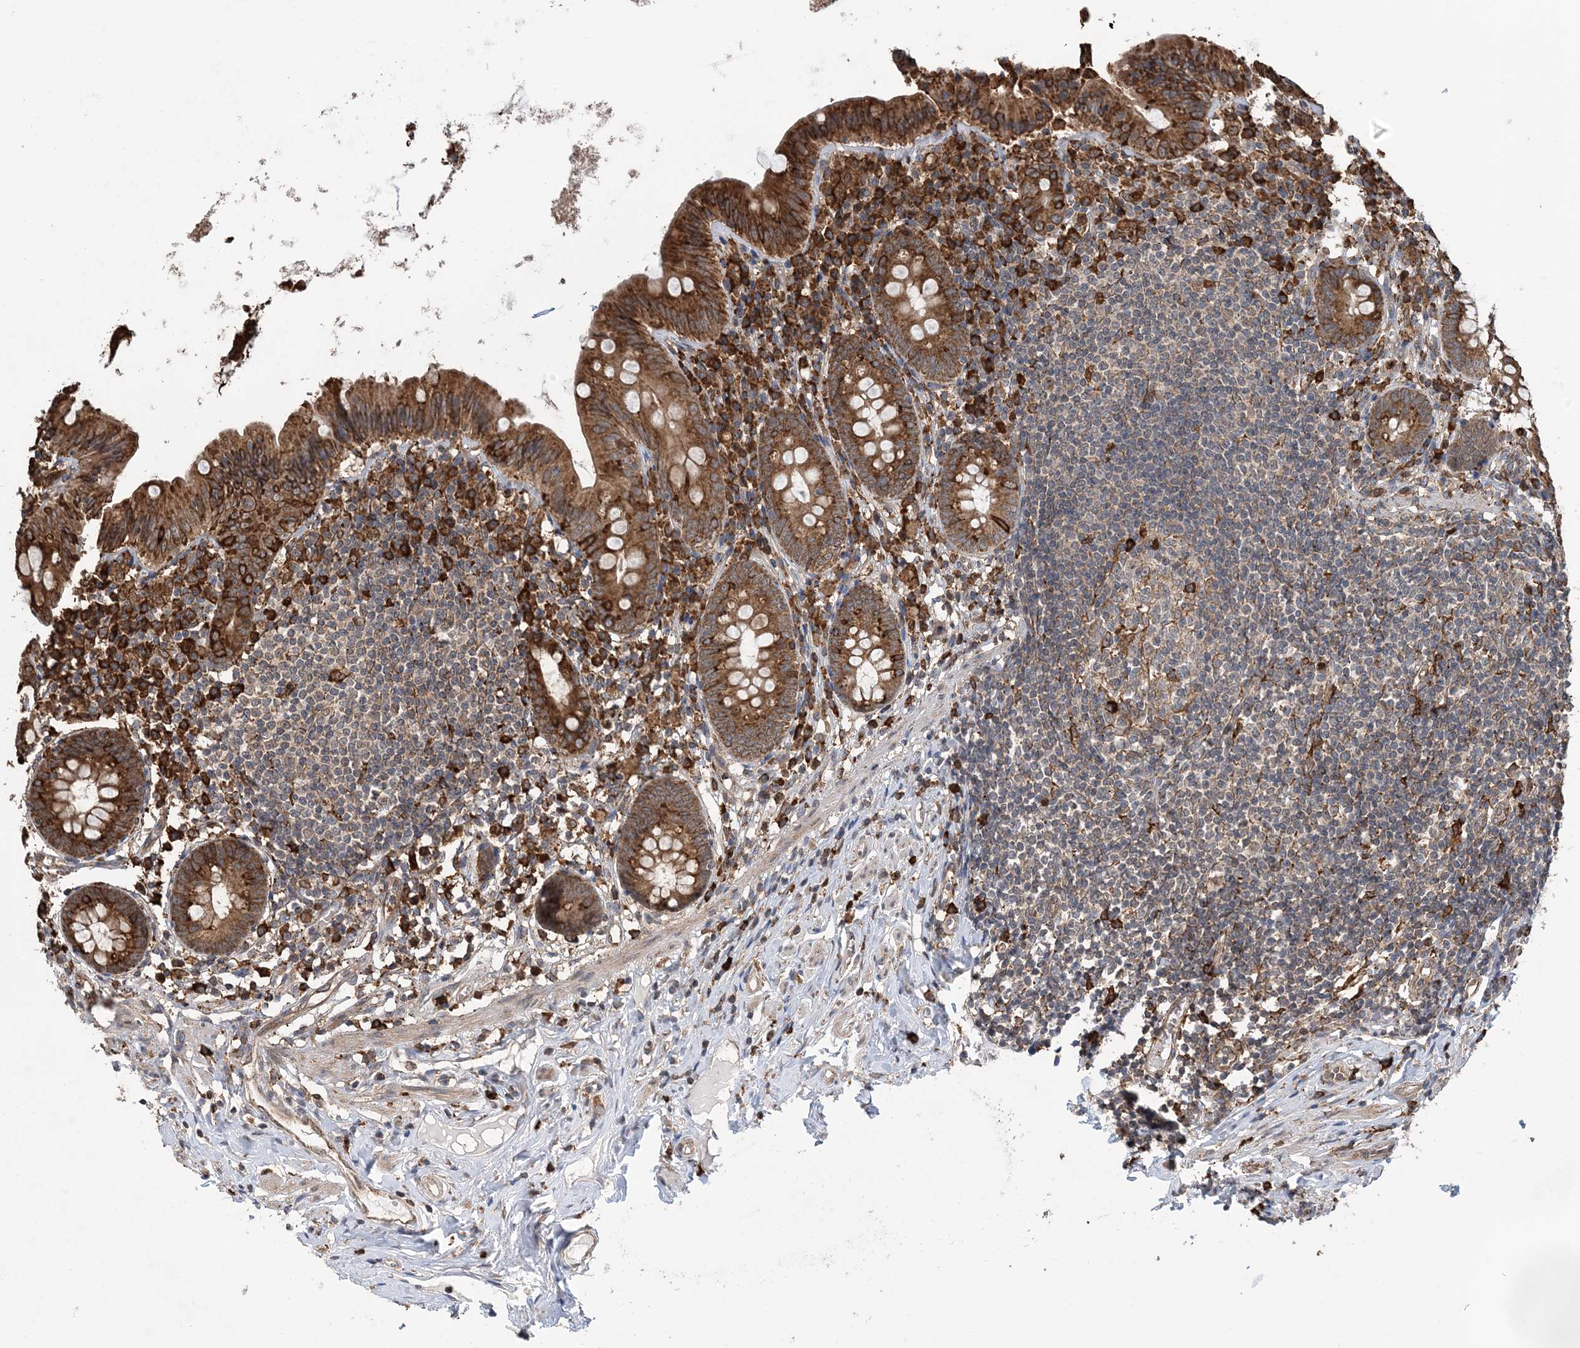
{"staining": {"intensity": "strong", "quantity": ">75%", "location": "cytoplasmic/membranous"}, "tissue": "appendix", "cell_type": "Glandular cells", "image_type": "normal", "snomed": [{"axis": "morphology", "description": "Normal tissue, NOS"}, {"axis": "topography", "description": "Appendix"}], "caption": "This photomicrograph demonstrates IHC staining of normal appendix, with high strong cytoplasmic/membranous positivity in approximately >75% of glandular cells.", "gene": "WDR12", "patient": {"sex": "male", "age": 52}}